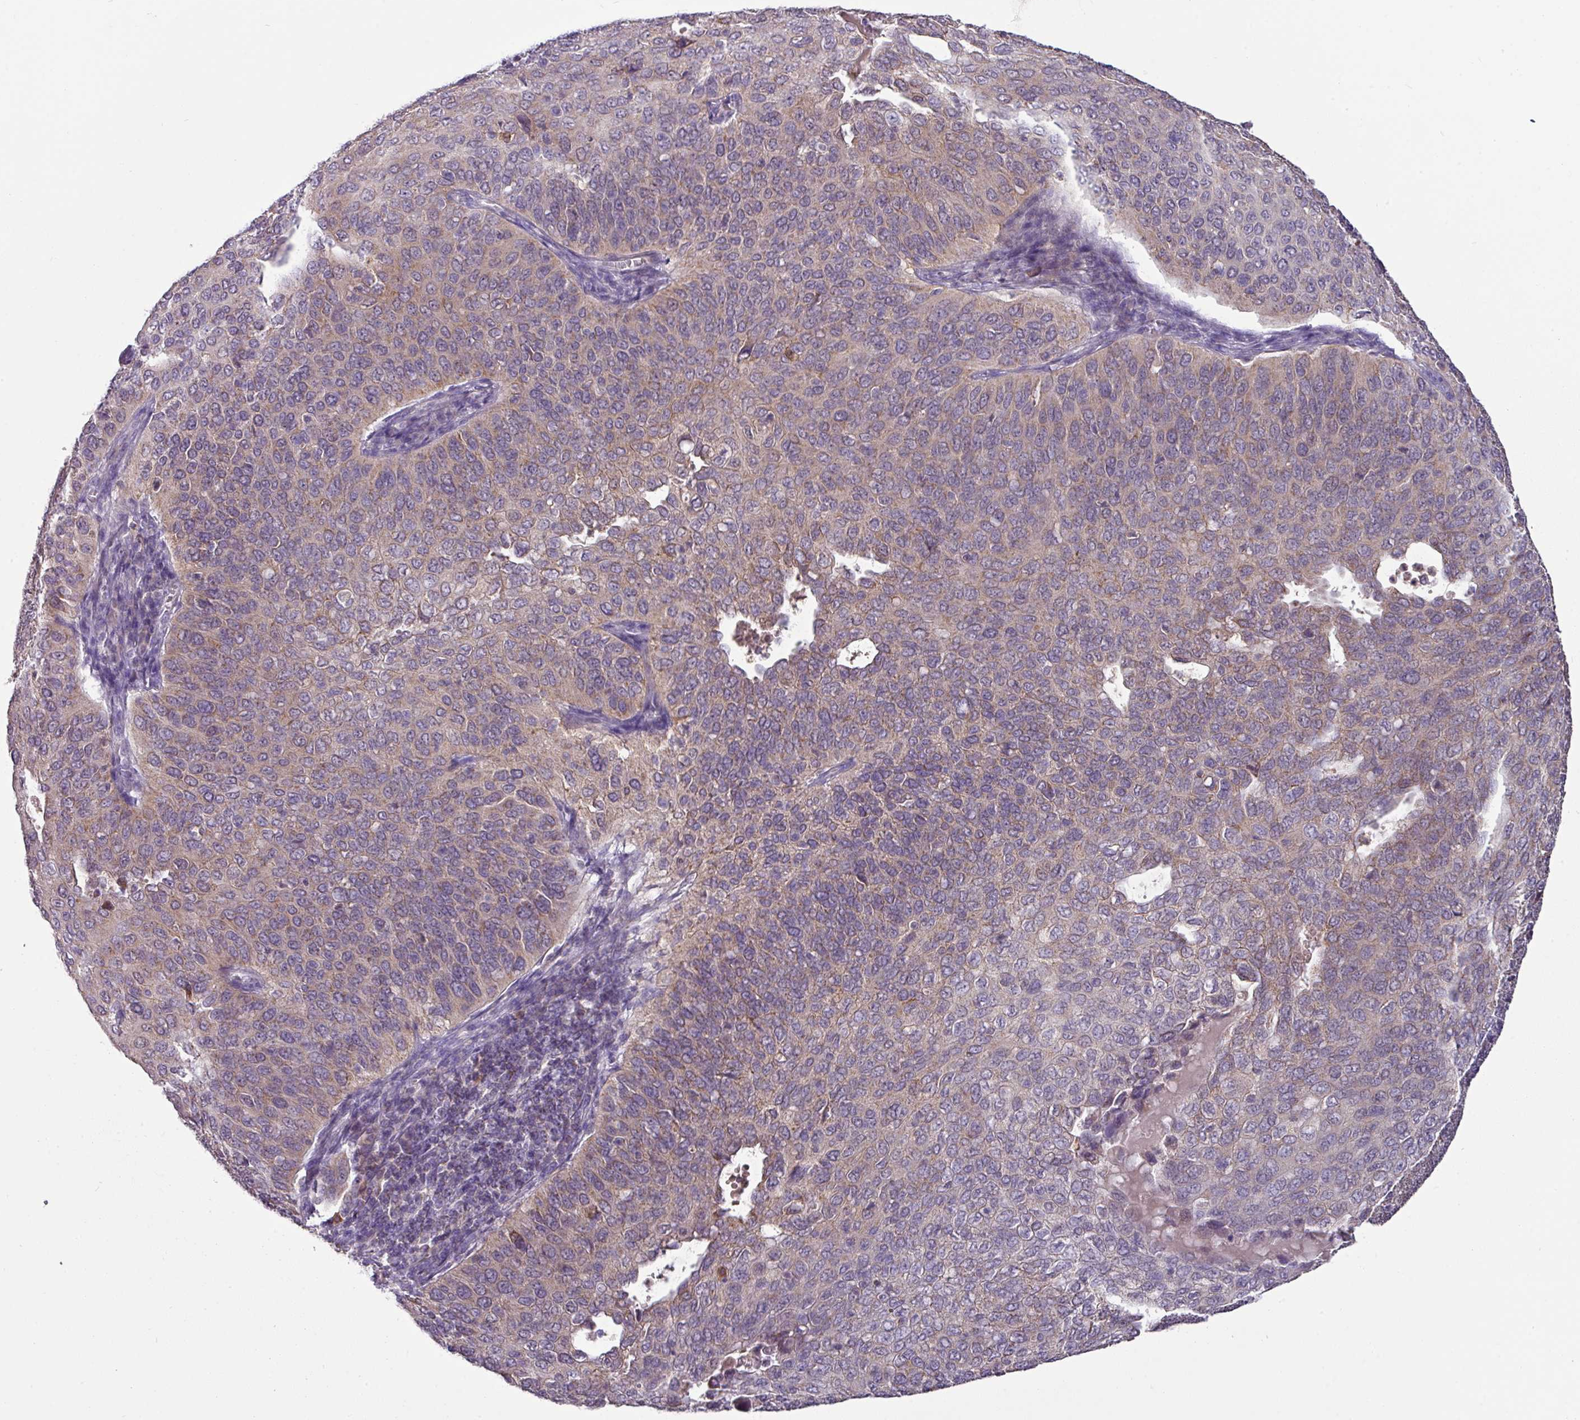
{"staining": {"intensity": "weak", "quantity": "25%-75%", "location": "cytoplasmic/membranous"}, "tissue": "cervical cancer", "cell_type": "Tumor cells", "image_type": "cancer", "snomed": [{"axis": "morphology", "description": "Squamous cell carcinoma, NOS"}, {"axis": "topography", "description": "Cervix"}], "caption": "Tumor cells reveal low levels of weak cytoplasmic/membranous expression in about 25%-75% of cells in human cervical cancer (squamous cell carcinoma). Nuclei are stained in blue.", "gene": "TRAPPC1", "patient": {"sex": "female", "age": 36}}